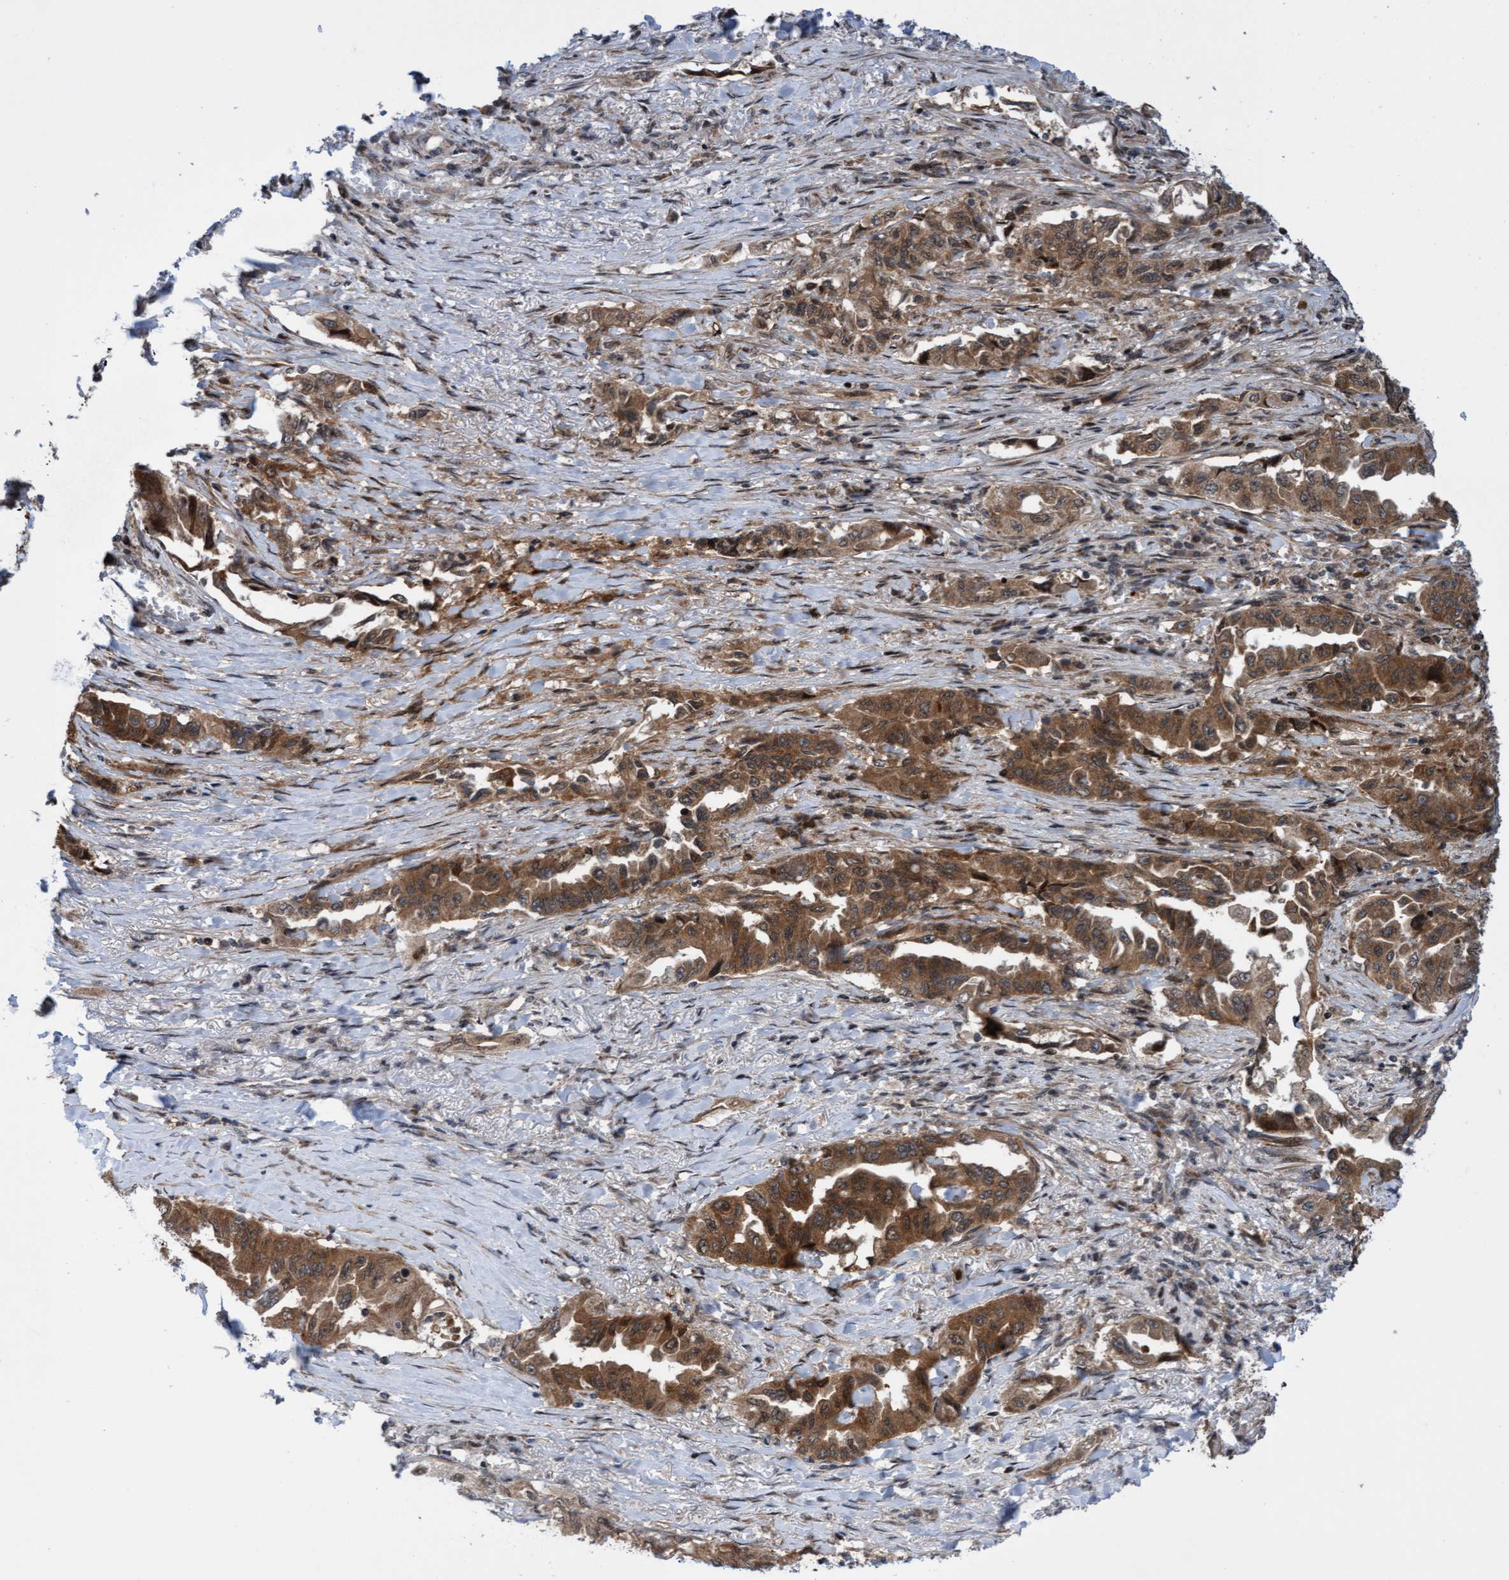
{"staining": {"intensity": "moderate", "quantity": ">75%", "location": "cytoplasmic/membranous"}, "tissue": "lung cancer", "cell_type": "Tumor cells", "image_type": "cancer", "snomed": [{"axis": "morphology", "description": "Adenocarcinoma, NOS"}, {"axis": "topography", "description": "Lung"}], "caption": "Human lung cancer stained with a brown dye reveals moderate cytoplasmic/membranous positive staining in about >75% of tumor cells.", "gene": "ITFG1", "patient": {"sex": "female", "age": 51}}